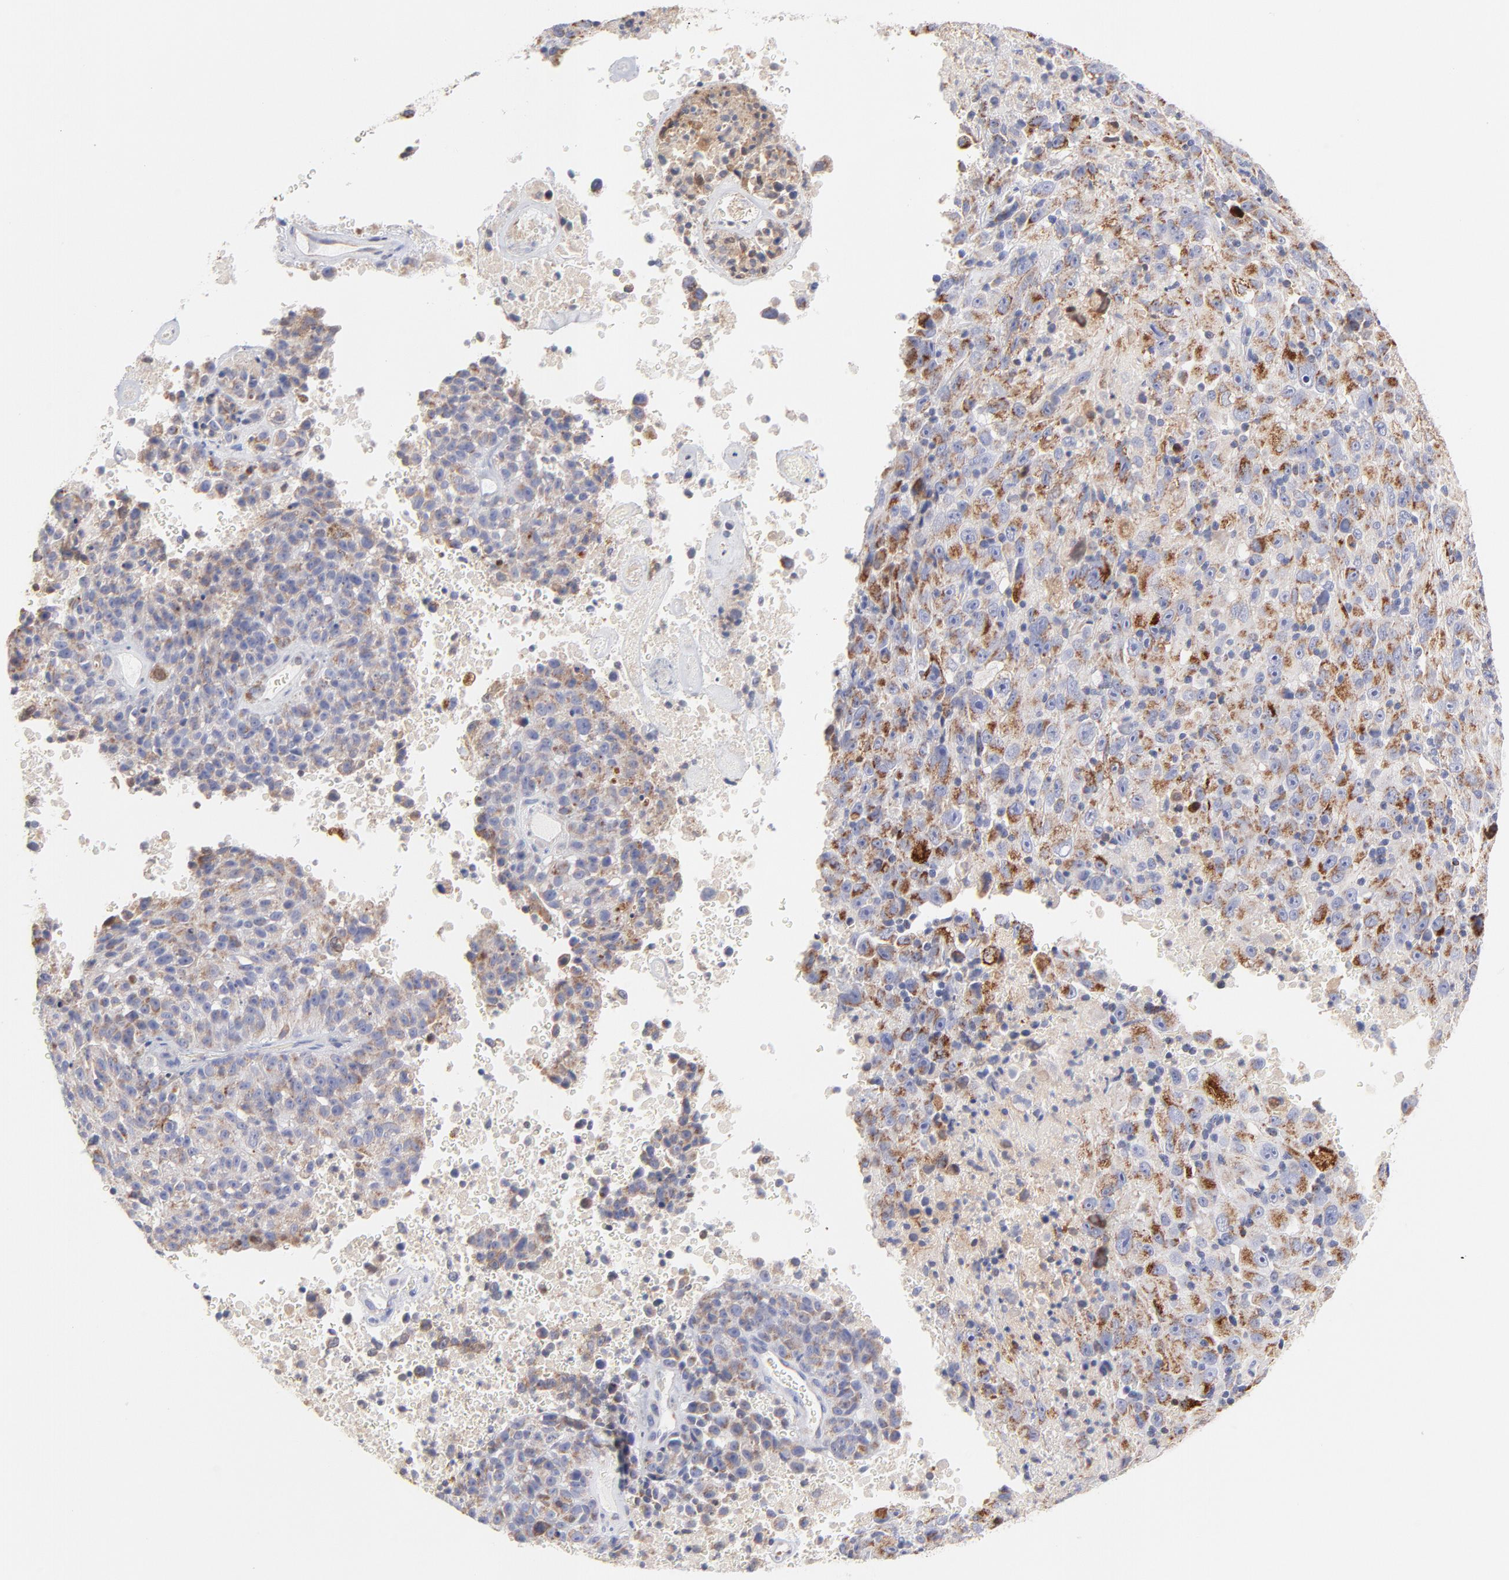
{"staining": {"intensity": "weak", "quantity": "<25%", "location": "cytoplasmic/membranous"}, "tissue": "melanoma", "cell_type": "Tumor cells", "image_type": "cancer", "snomed": [{"axis": "morphology", "description": "Malignant melanoma, Metastatic site"}, {"axis": "topography", "description": "Cerebral cortex"}], "caption": "High magnification brightfield microscopy of melanoma stained with DAB (3,3'-diaminobenzidine) (brown) and counterstained with hematoxylin (blue): tumor cells show no significant positivity.", "gene": "TIMM8A", "patient": {"sex": "female", "age": 52}}